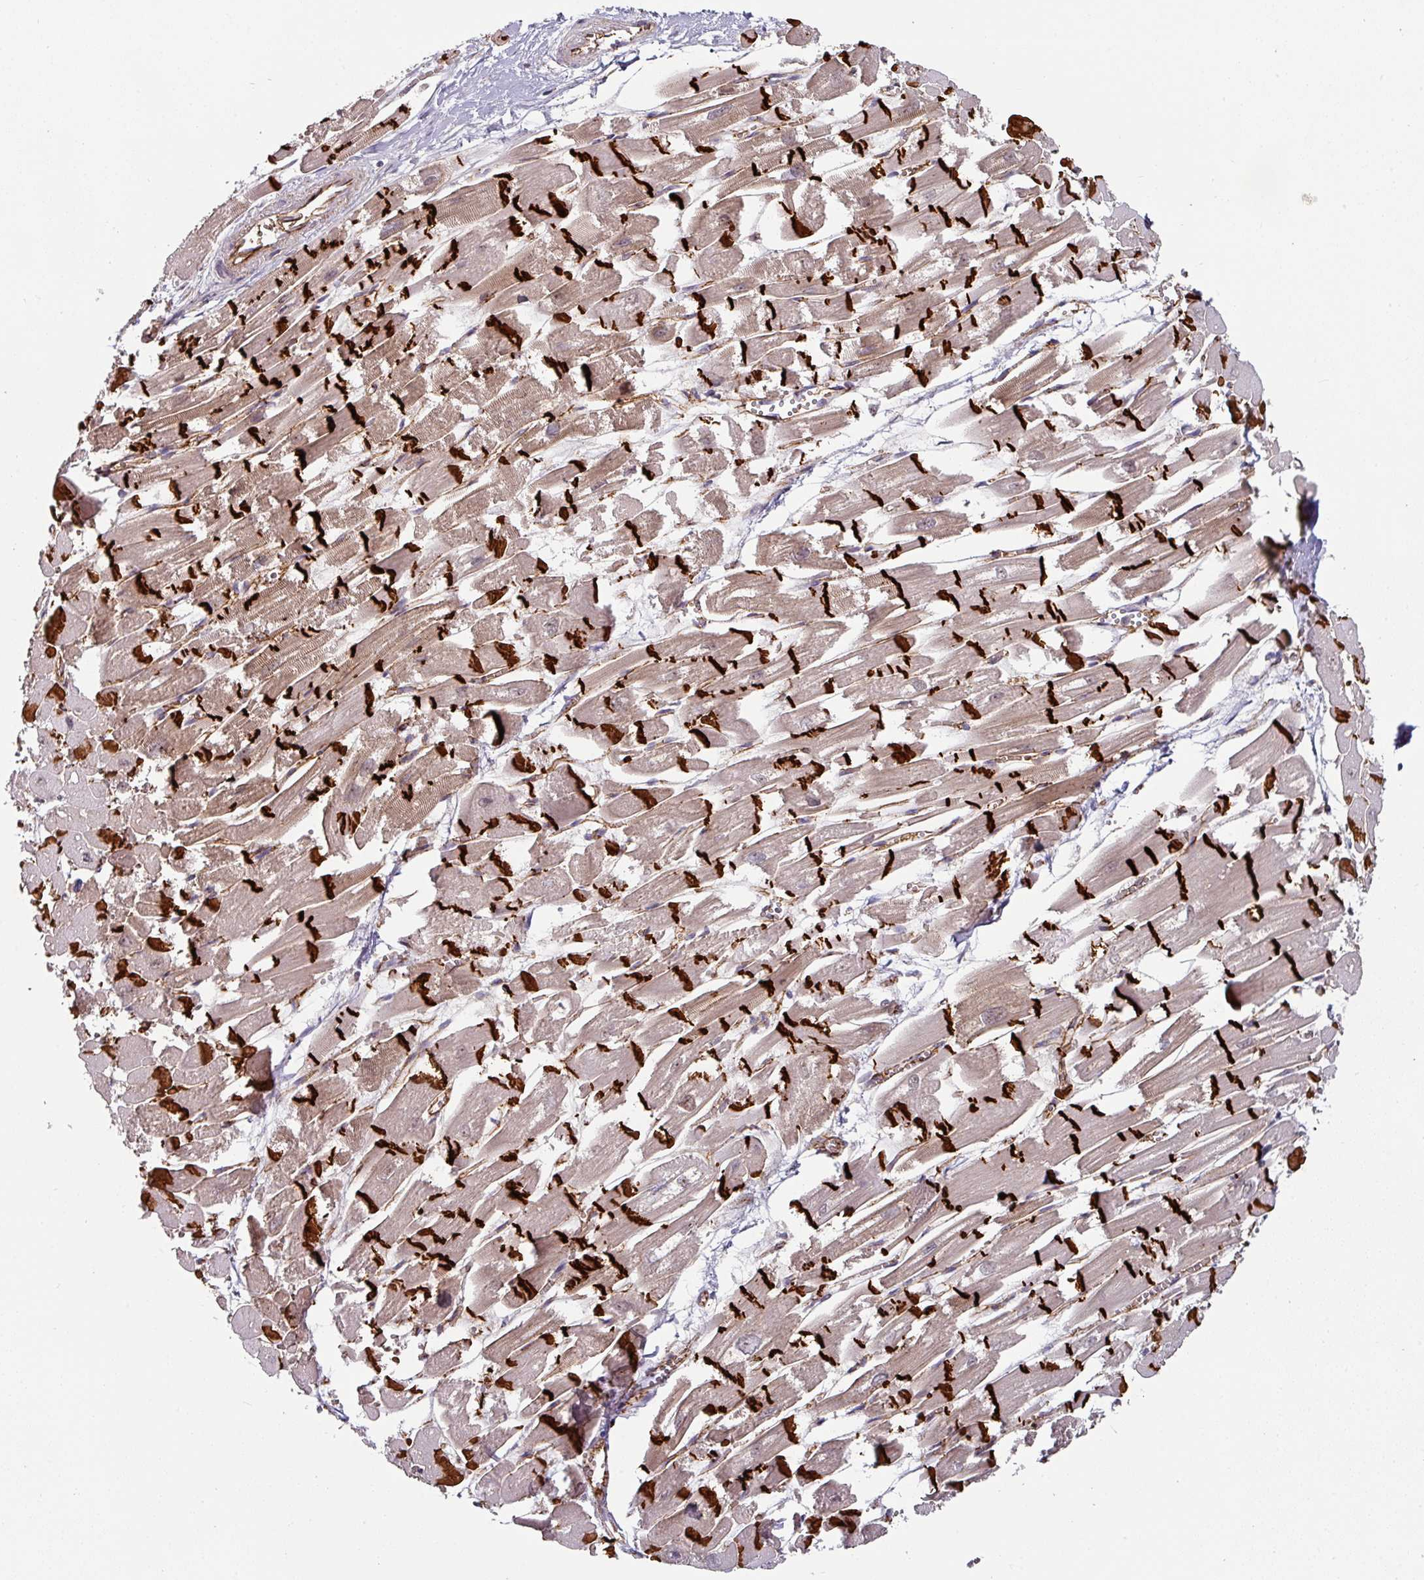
{"staining": {"intensity": "strong", "quantity": ">75%", "location": "cytoplasmic/membranous"}, "tissue": "heart muscle", "cell_type": "Cardiomyocytes", "image_type": "normal", "snomed": [{"axis": "morphology", "description": "Normal tissue, NOS"}, {"axis": "topography", "description": "Heart"}], "caption": "Immunohistochemistry staining of unremarkable heart muscle, which exhibits high levels of strong cytoplasmic/membranous staining in approximately >75% of cardiomyocytes indicating strong cytoplasmic/membranous protein positivity. The staining was performed using DAB (3,3'-diaminobenzidine) (brown) for protein detection and nuclei were counterstained in hematoxylin (blue).", "gene": "JUP", "patient": {"sex": "male", "age": 54}}